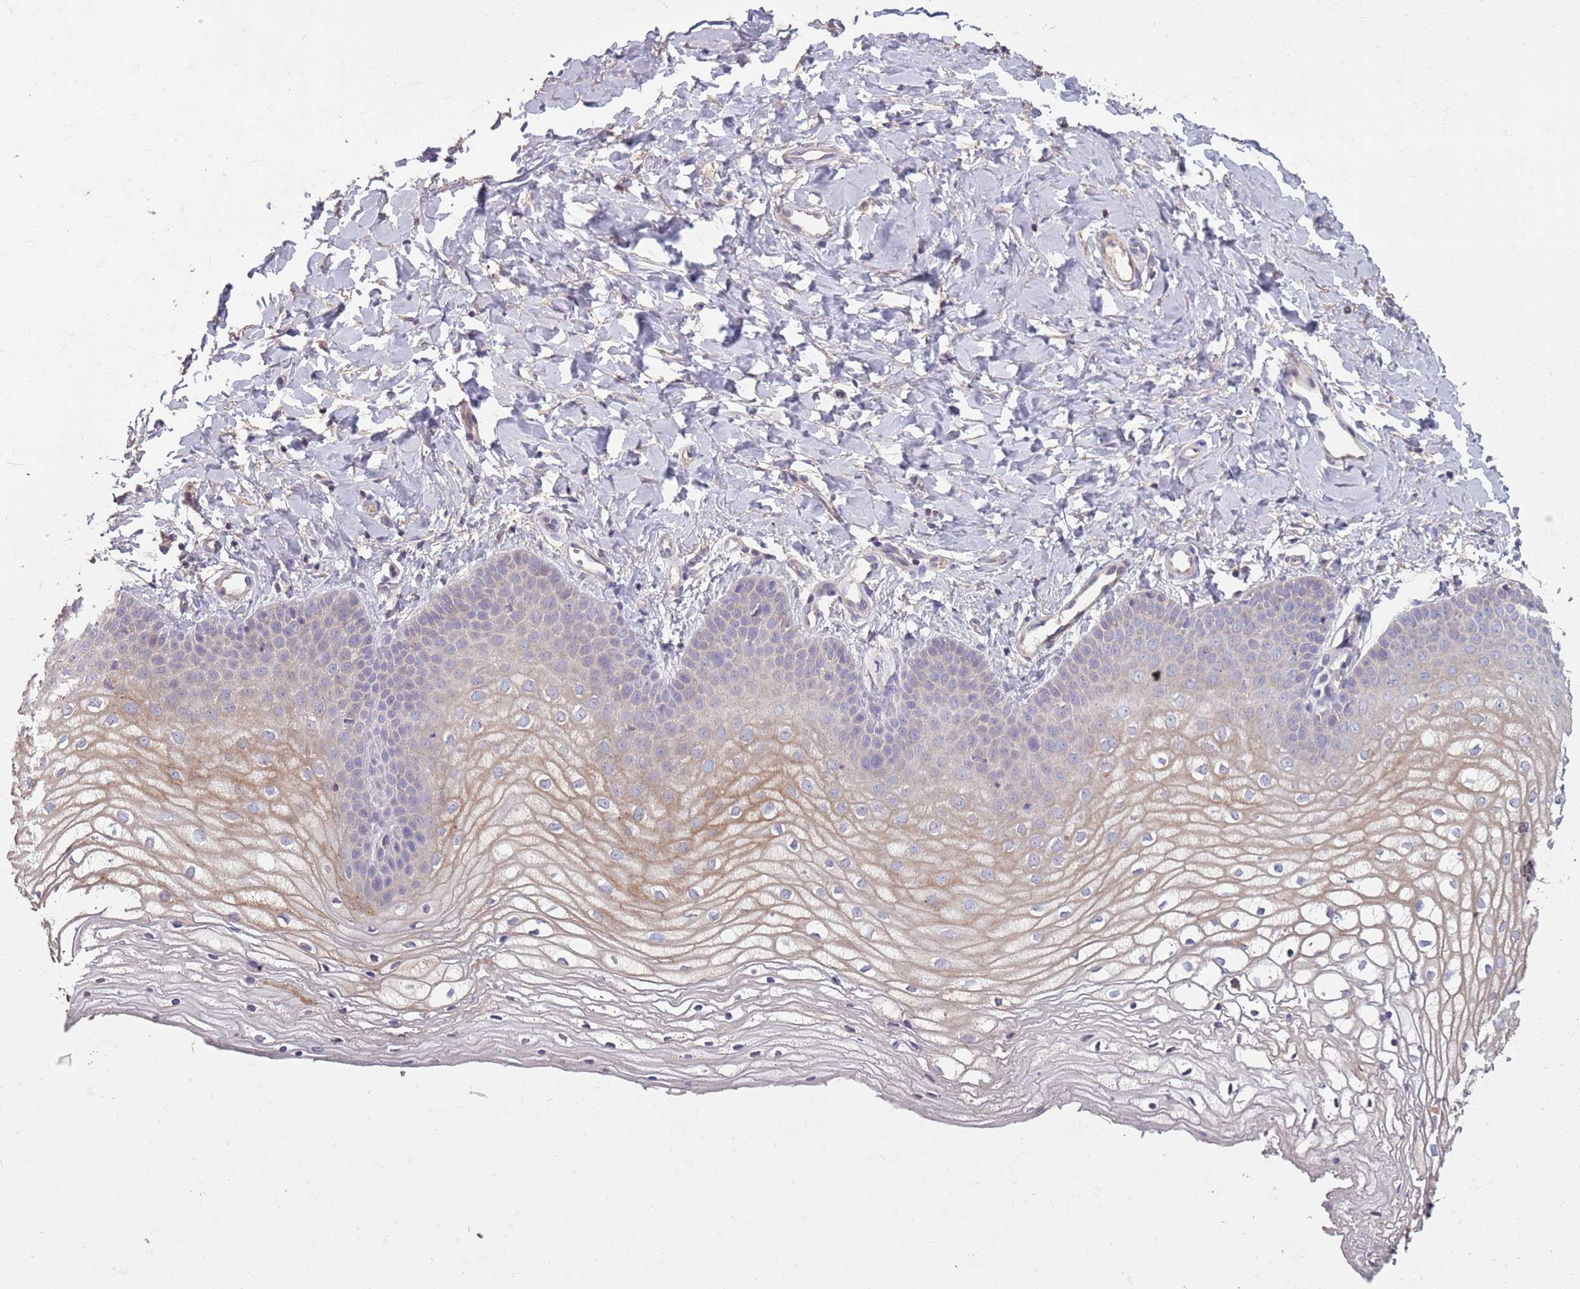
{"staining": {"intensity": "moderate", "quantity": "<25%", "location": "cytoplasmic/membranous"}, "tissue": "vagina", "cell_type": "Squamous epithelial cells", "image_type": "normal", "snomed": [{"axis": "morphology", "description": "Normal tissue, NOS"}, {"axis": "topography", "description": "Vagina"}], "caption": "DAB immunohistochemical staining of normal human vagina reveals moderate cytoplasmic/membranous protein staining in about <25% of squamous epithelial cells. (DAB (3,3'-diaminobenzidine) = brown stain, brightfield microscopy at high magnification).", "gene": "MBD3L1", "patient": {"sex": "female", "age": 68}}